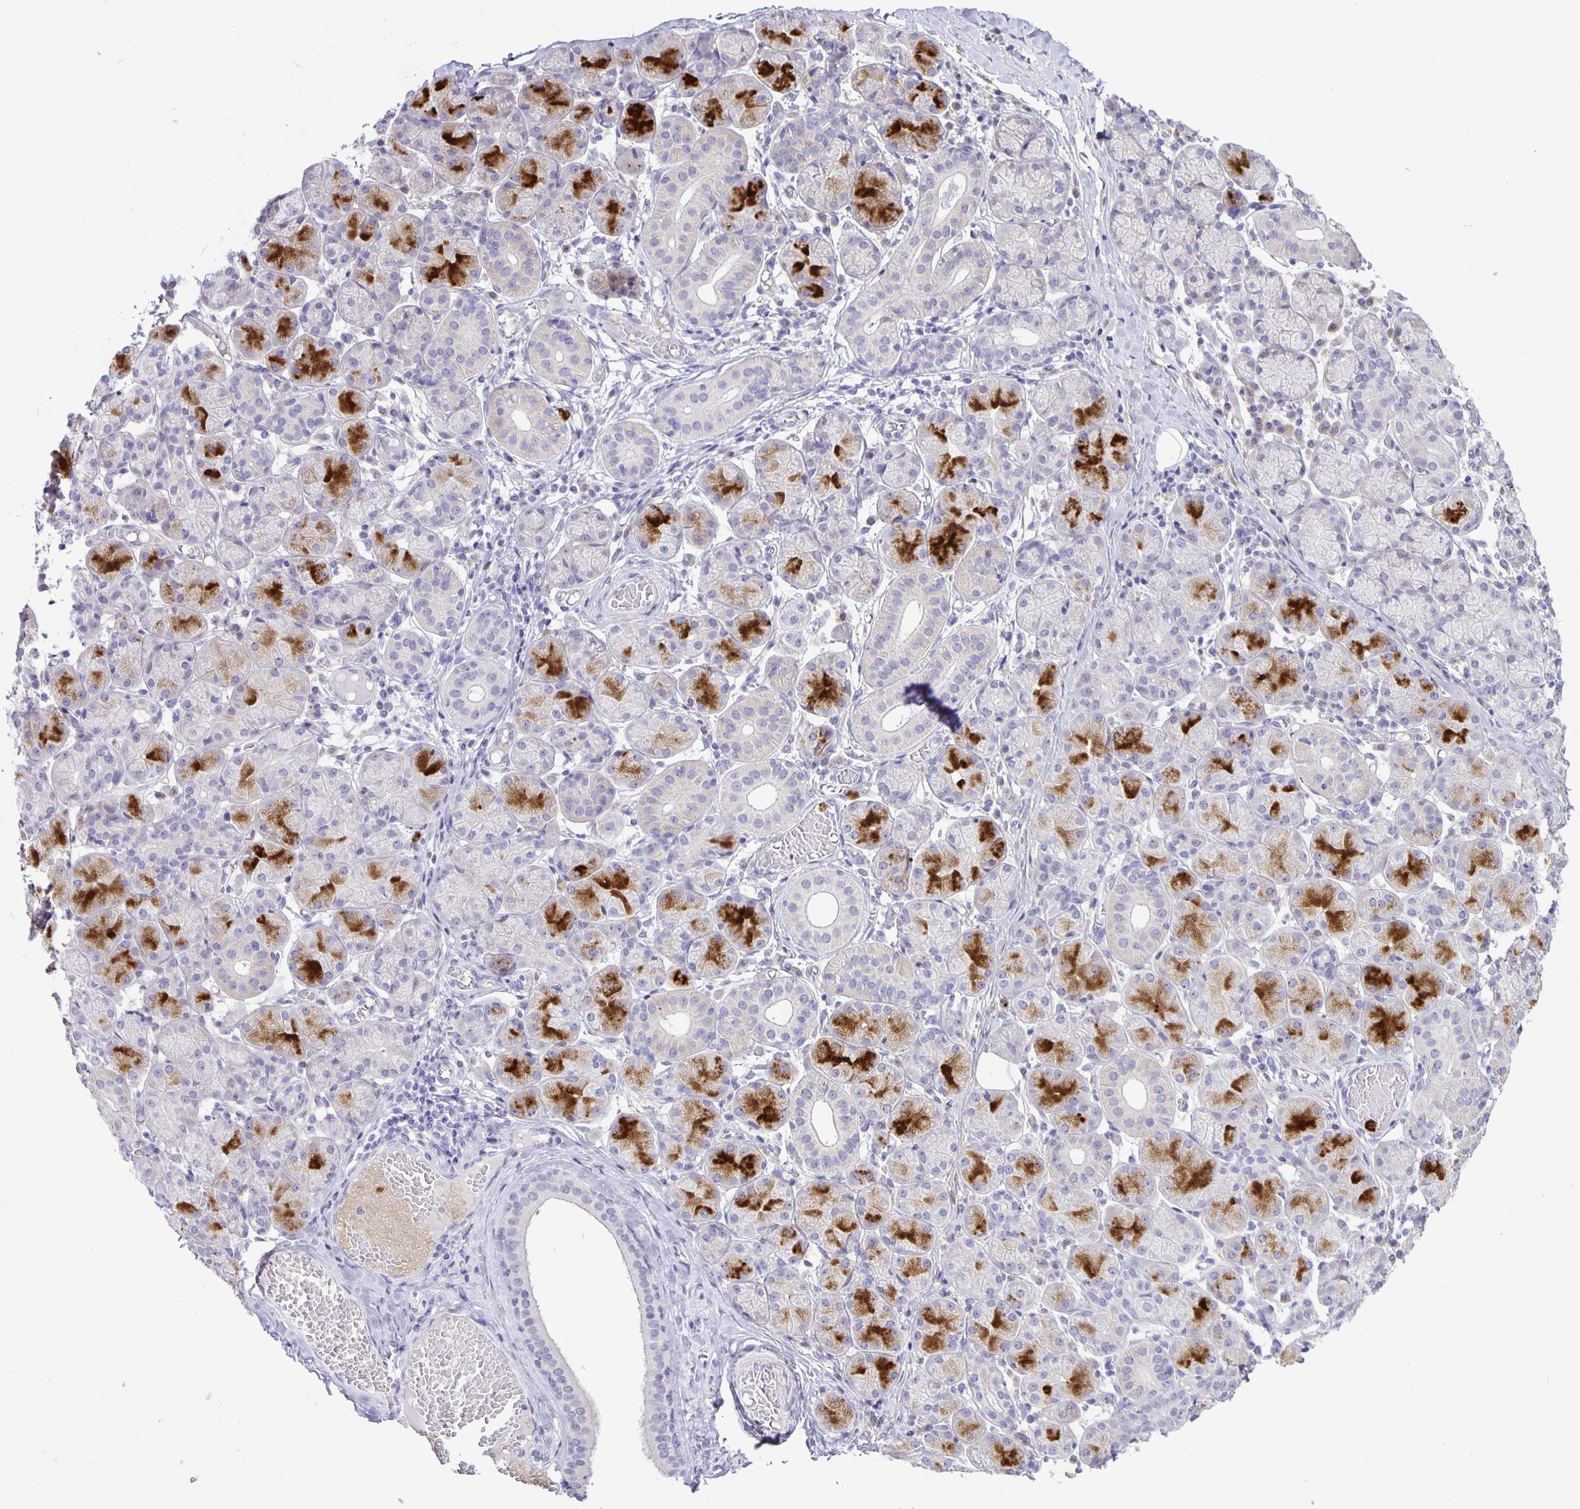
{"staining": {"intensity": "strong", "quantity": "<25%", "location": "cytoplasmic/membranous"}, "tissue": "salivary gland", "cell_type": "Glandular cells", "image_type": "normal", "snomed": [{"axis": "morphology", "description": "Normal tissue, NOS"}, {"axis": "topography", "description": "Salivary gland"}], "caption": "Protein expression analysis of unremarkable salivary gland exhibits strong cytoplasmic/membranous expression in approximately <25% of glandular cells.", "gene": "ADCK1", "patient": {"sex": "female", "age": 24}}